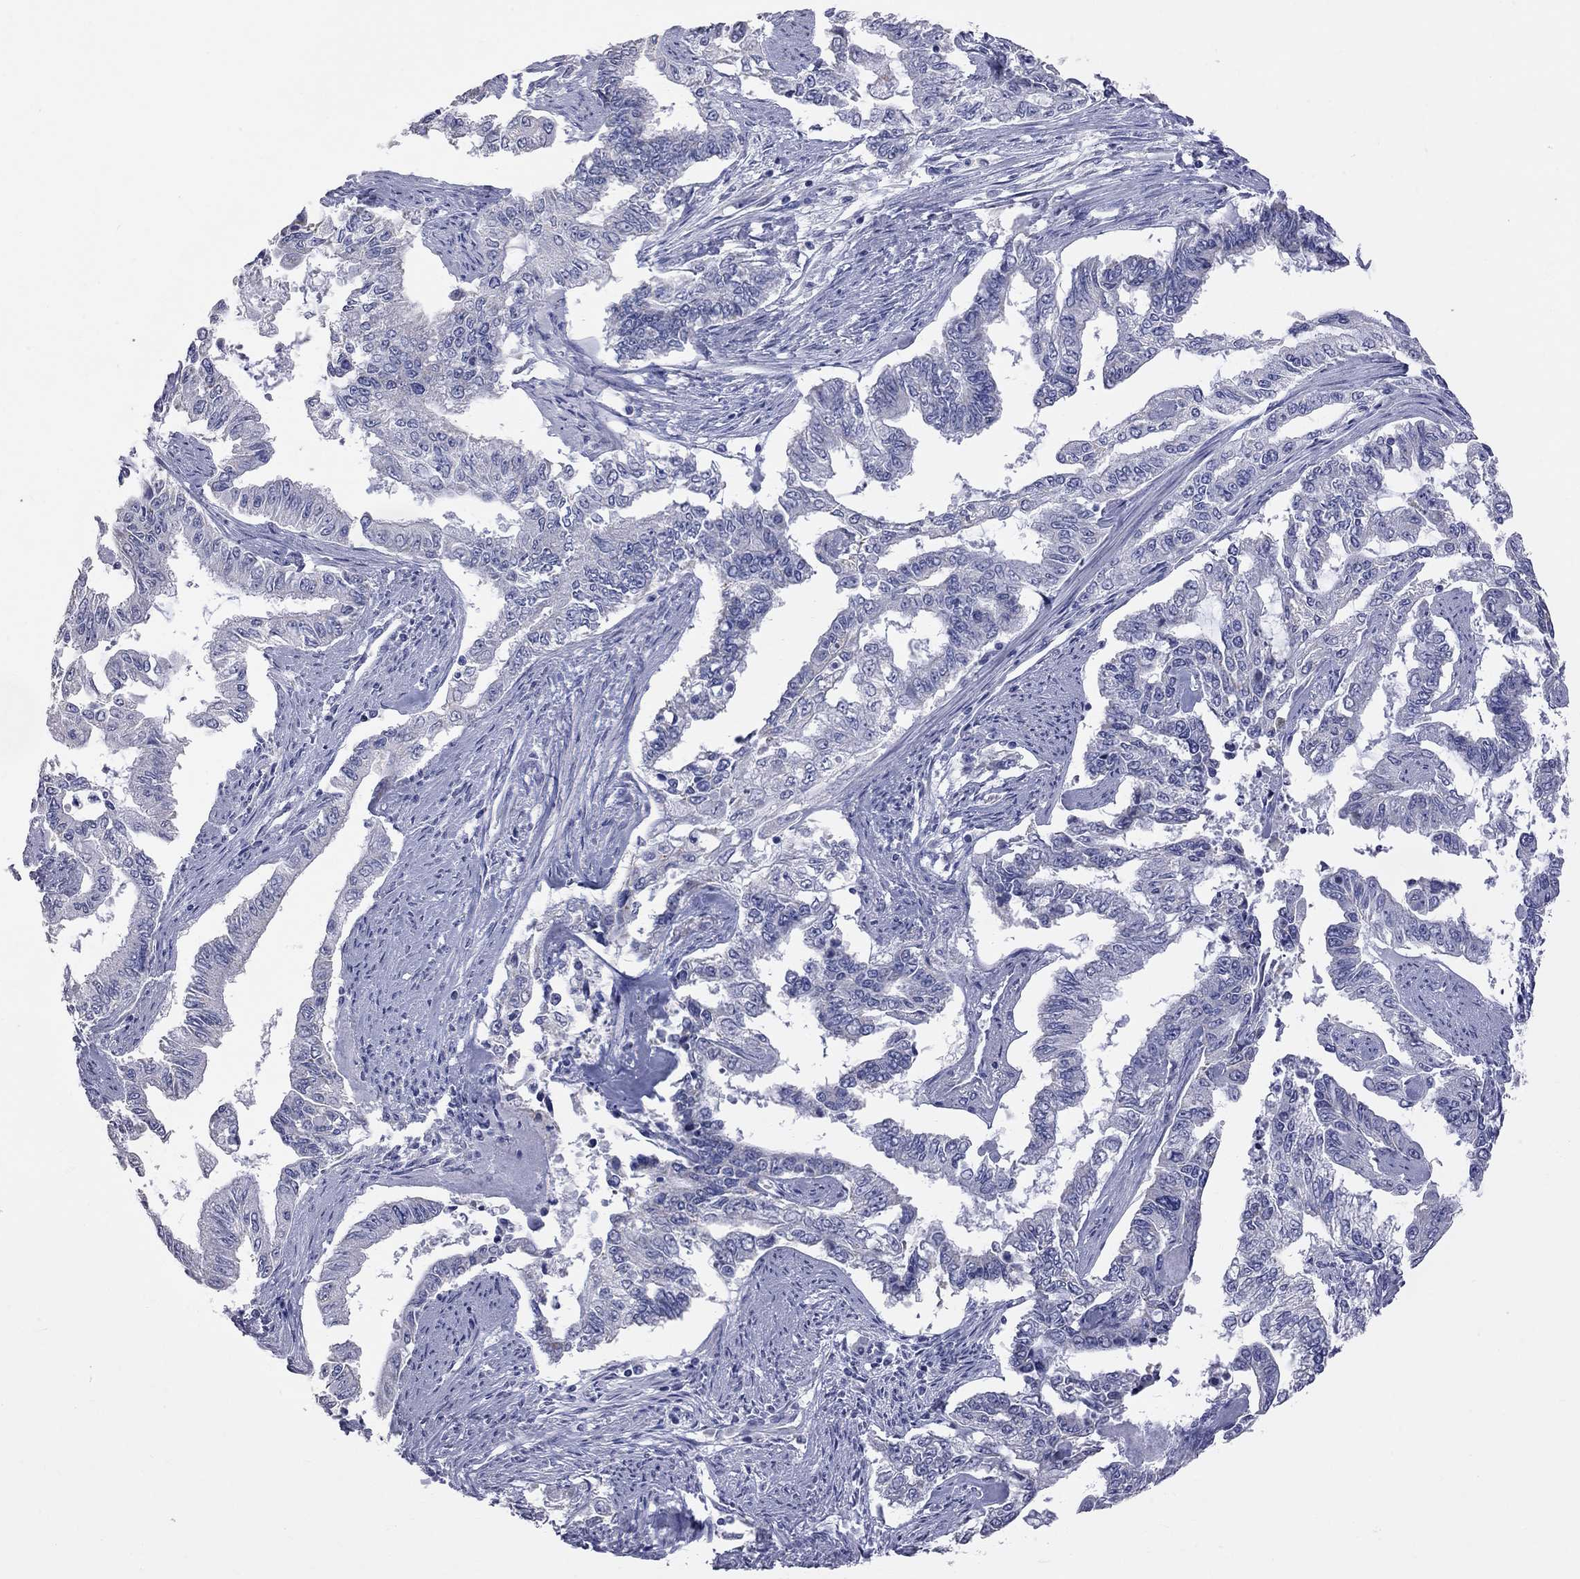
{"staining": {"intensity": "negative", "quantity": "none", "location": "none"}, "tissue": "endometrial cancer", "cell_type": "Tumor cells", "image_type": "cancer", "snomed": [{"axis": "morphology", "description": "Adenocarcinoma, NOS"}, {"axis": "topography", "description": "Uterus"}], "caption": "Photomicrograph shows no protein staining in tumor cells of endometrial adenocarcinoma tissue.", "gene": "KCND2", "patient": {"sex": "female", "age": 59}}